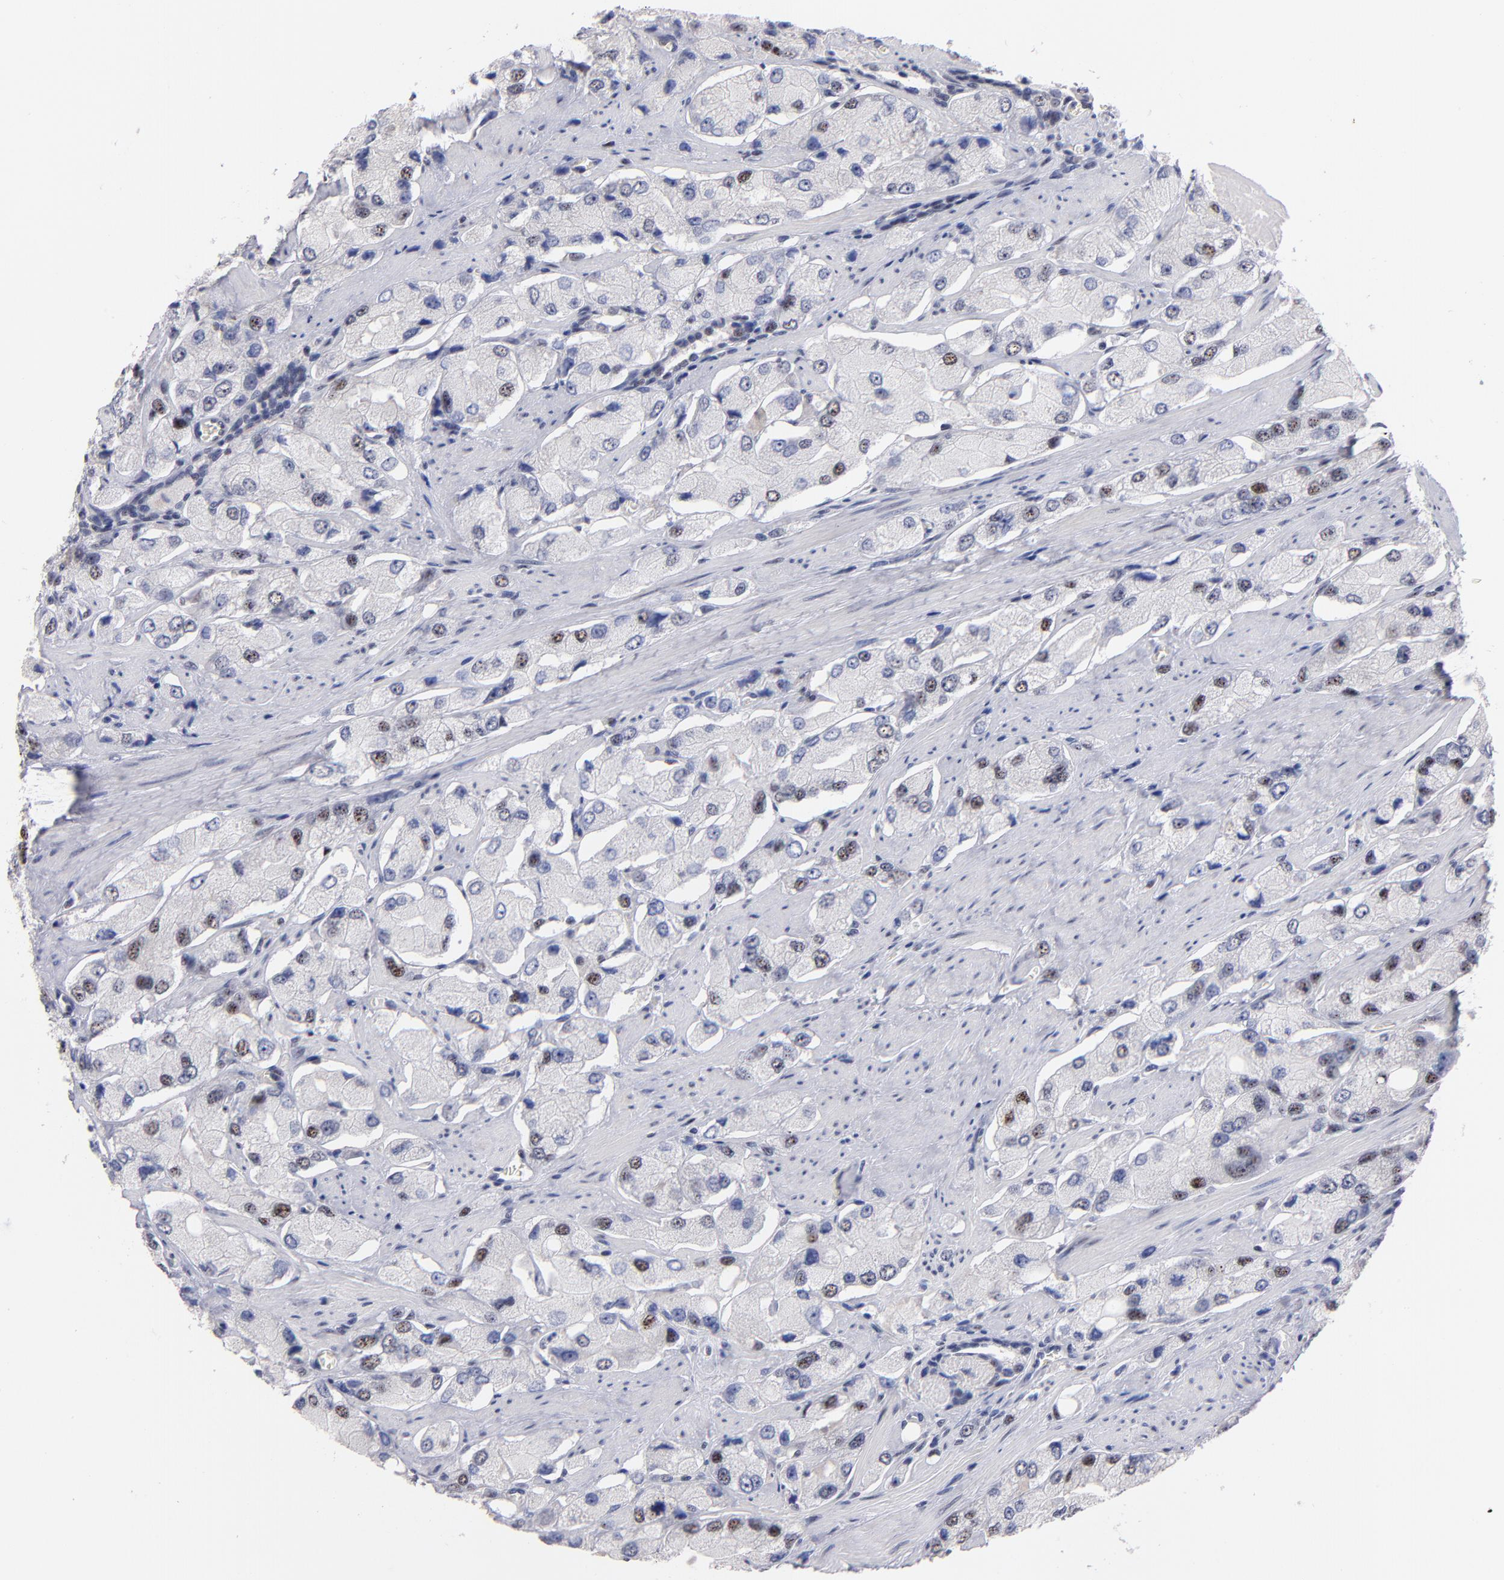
{"staining": {"intensity": "moderate", "quantity": "<25%", "location": "nuclear"}, "tissue": "prostate cancer", "cell_type": "Tumor cells", "image_type": "cancer", "snomed": [{"axis": "morphology", "description": "Adenocarcinoma, High grade"}, {"axis": "topography", "description": "Prostate"}], "caption": "Prostate cancer (adenocarcinoma (high-grade)) stained with a brown dye displays moderate nuclear positive expression in about <25% of tumor cells.", "gene": "RAF1", "patient": {"sex": "male", "age": 58}}